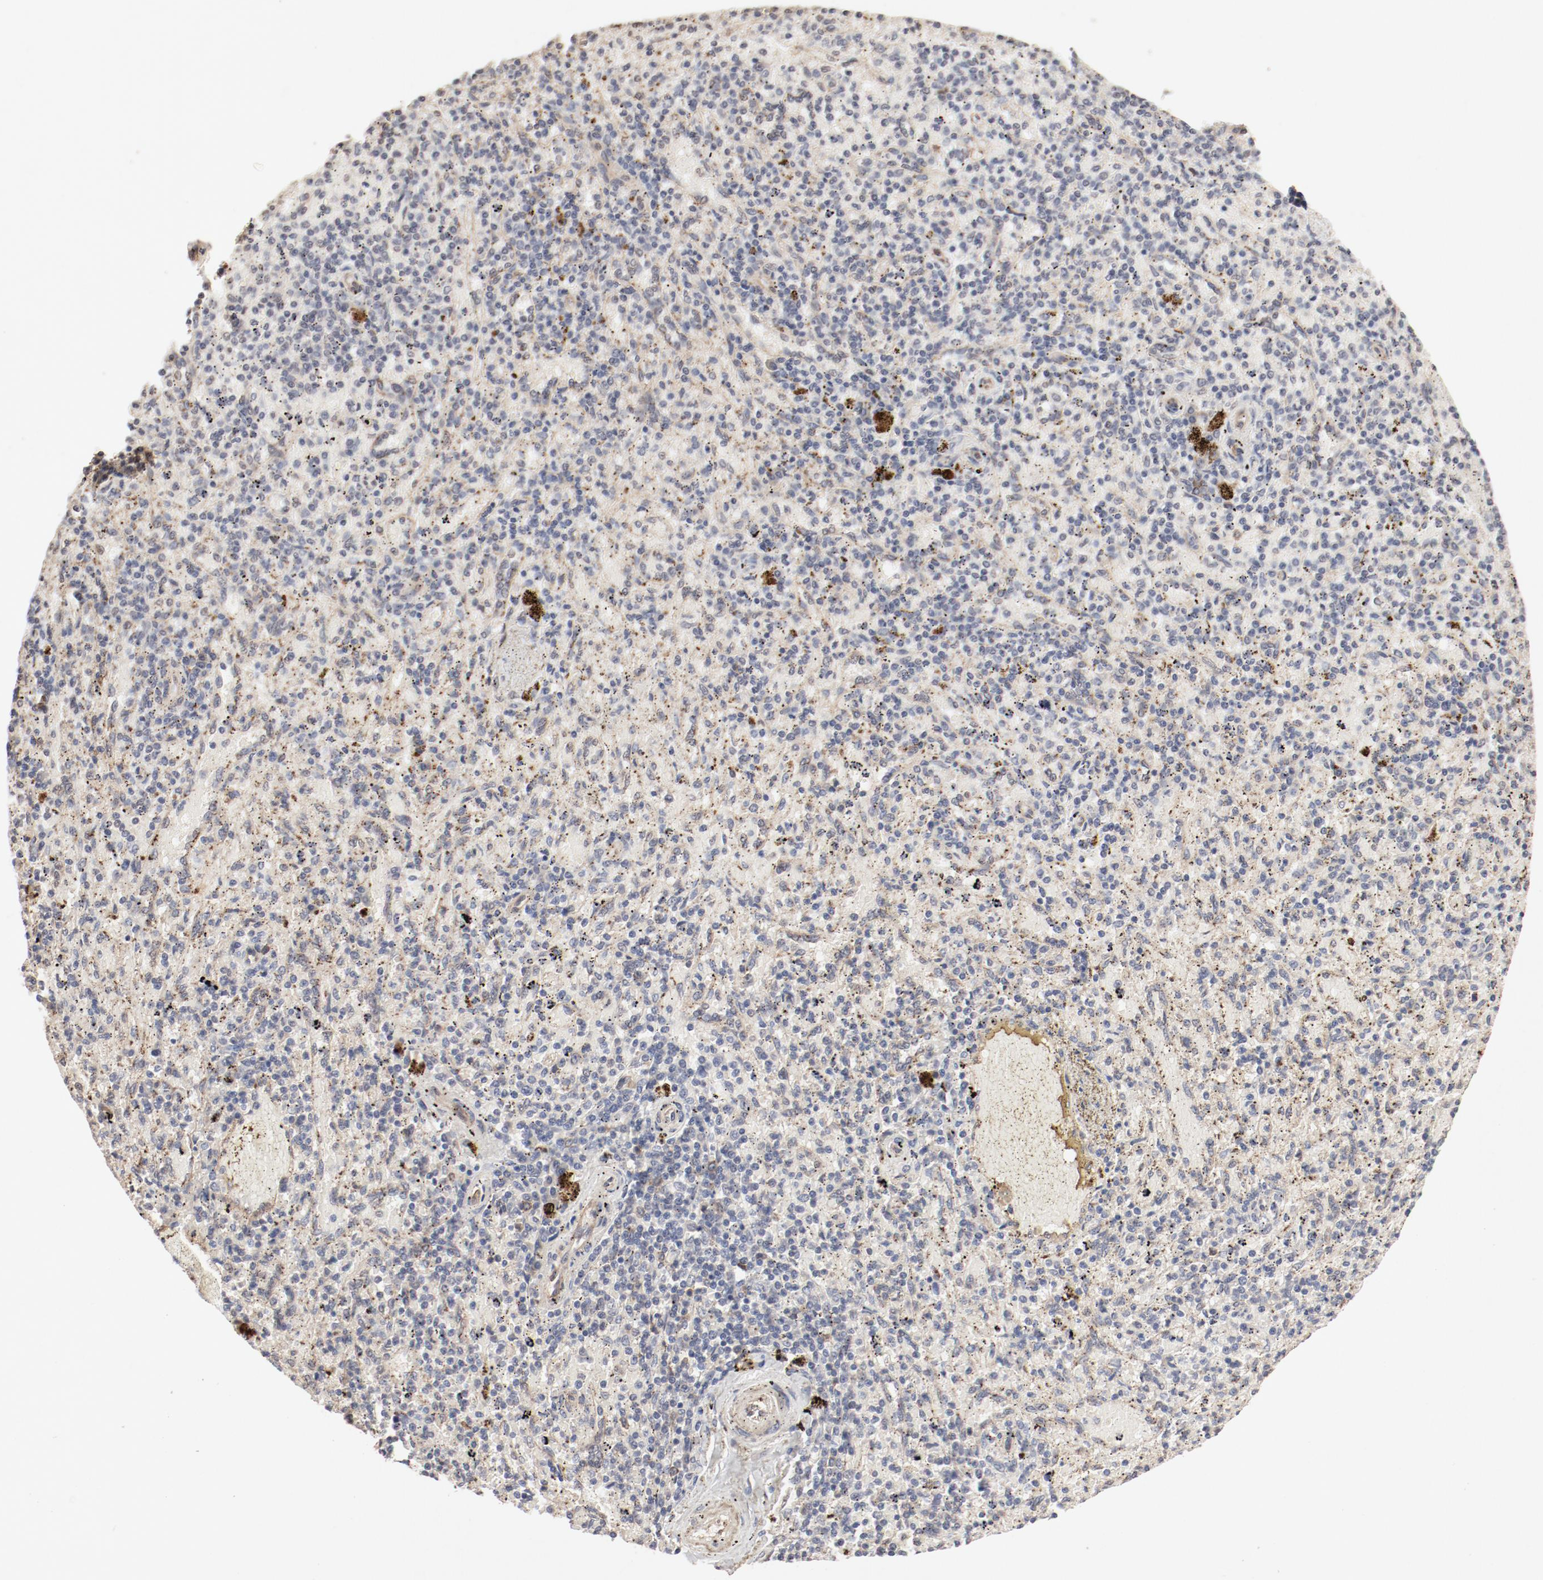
{"staining": {"intensity": "weak", "quantity": "25%-75%", "location": "cytoplasmic/membranous"}, "tissue": "spleen", "cell_type": "Cells in red pulp", "image_type": "normal", "snomed": [{"axis": "morphology", "description": "Normal tissue, NOS"}, {"axis": "topography", "description": "Spleen"}], "caption": "A histopathology image showing weak cytoplasmic/membranous positivity in about 25%-75% of cells in red pulp in normal spleen, as visualized by brown immunohistochemical staining.", "gene": "IL3RA", "patient": {"sex": "female", "age": 43}}